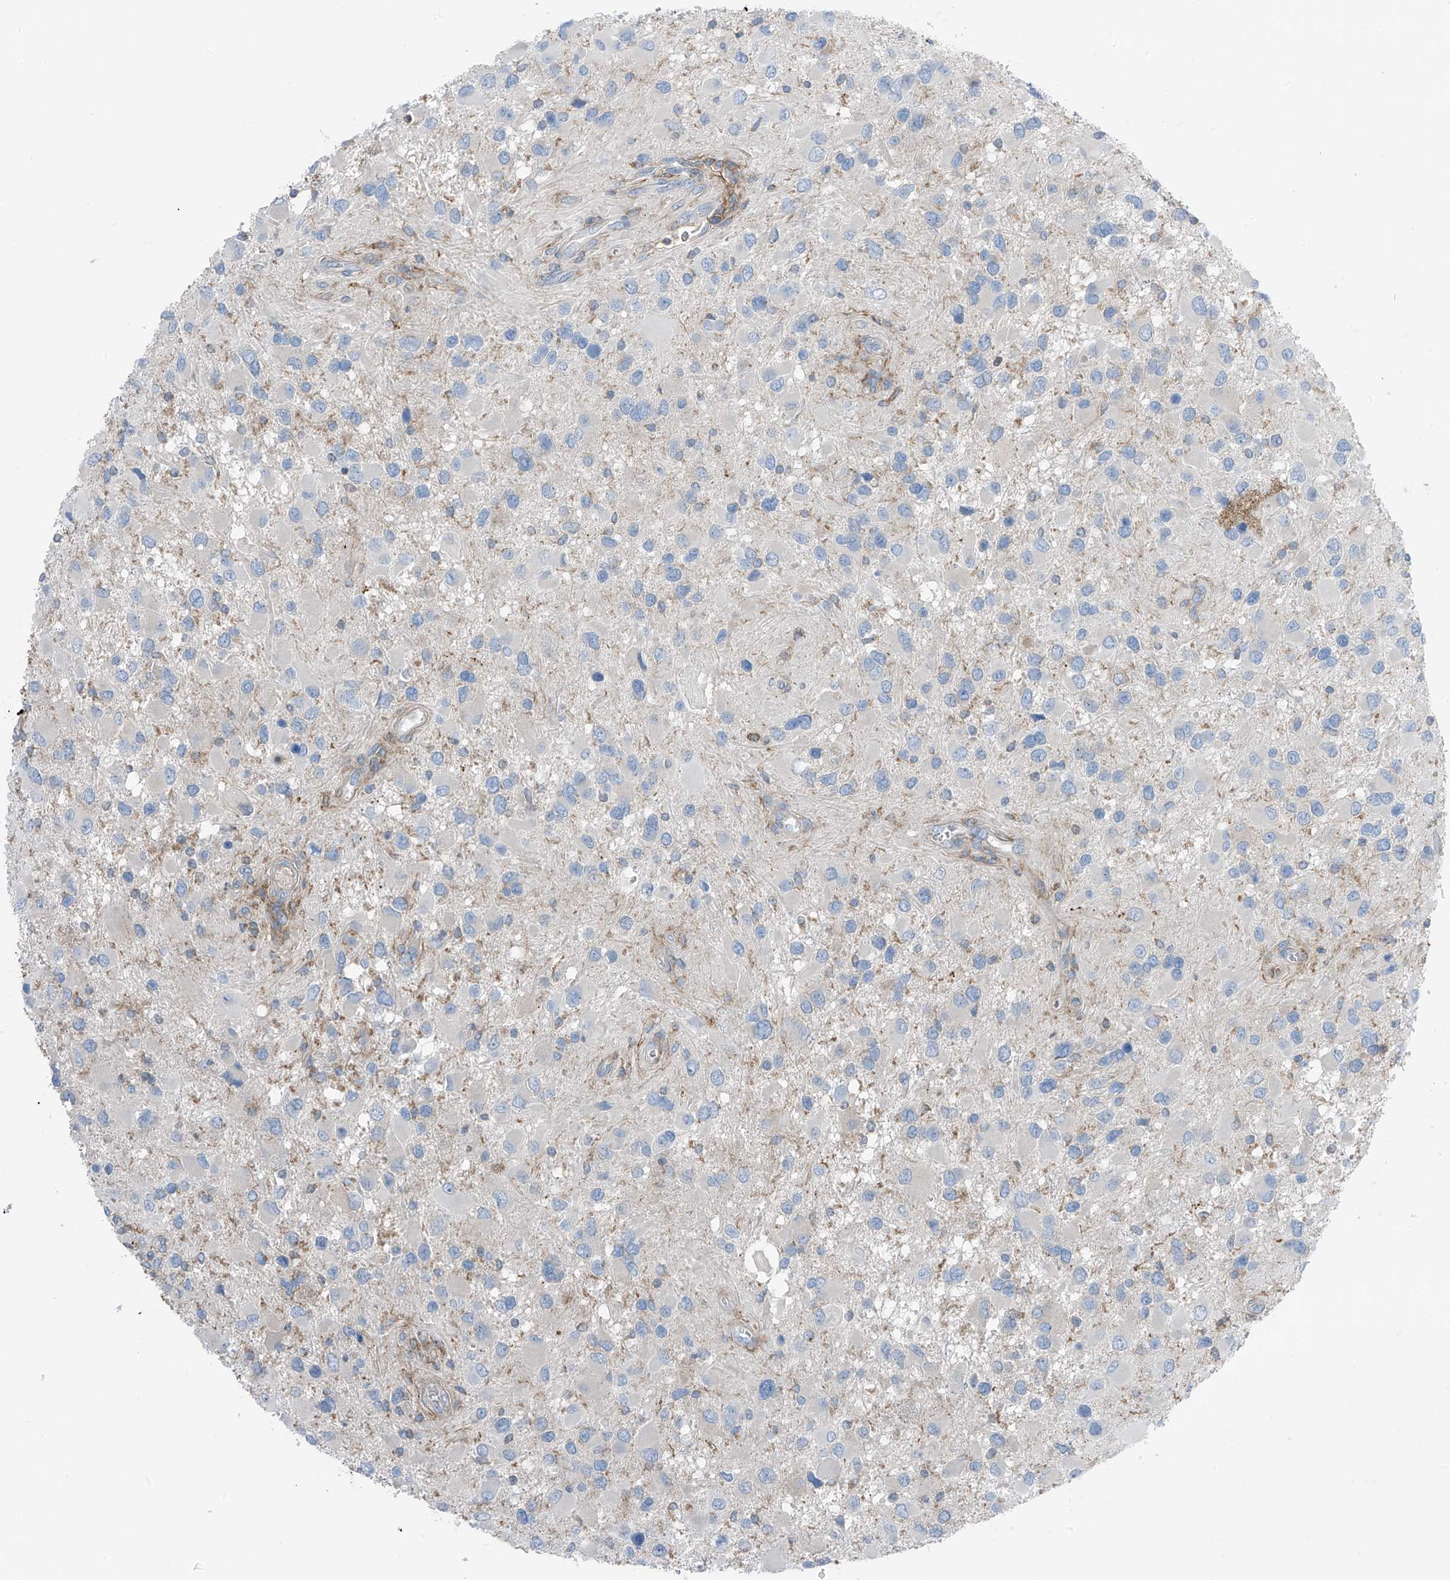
{"staining": {"intensity": "negative", "quantity": "none", "location": "none"}, "tissue": "glioma", "cell_type": "Tumor cells", "image_type": "cancer", "snomed": [{"axis": "morphology", "description": "Glioma, malignant, High grade"}, {"axis": "topography", "description": "Brain"}], "caption": "DAB (3,3'-diaminobenzidine) immunohistochemical staining of glioma shows no significant staining in tumor cells.", "gene": "NALCN", "patient": {"sex": "male", "age": 53}}